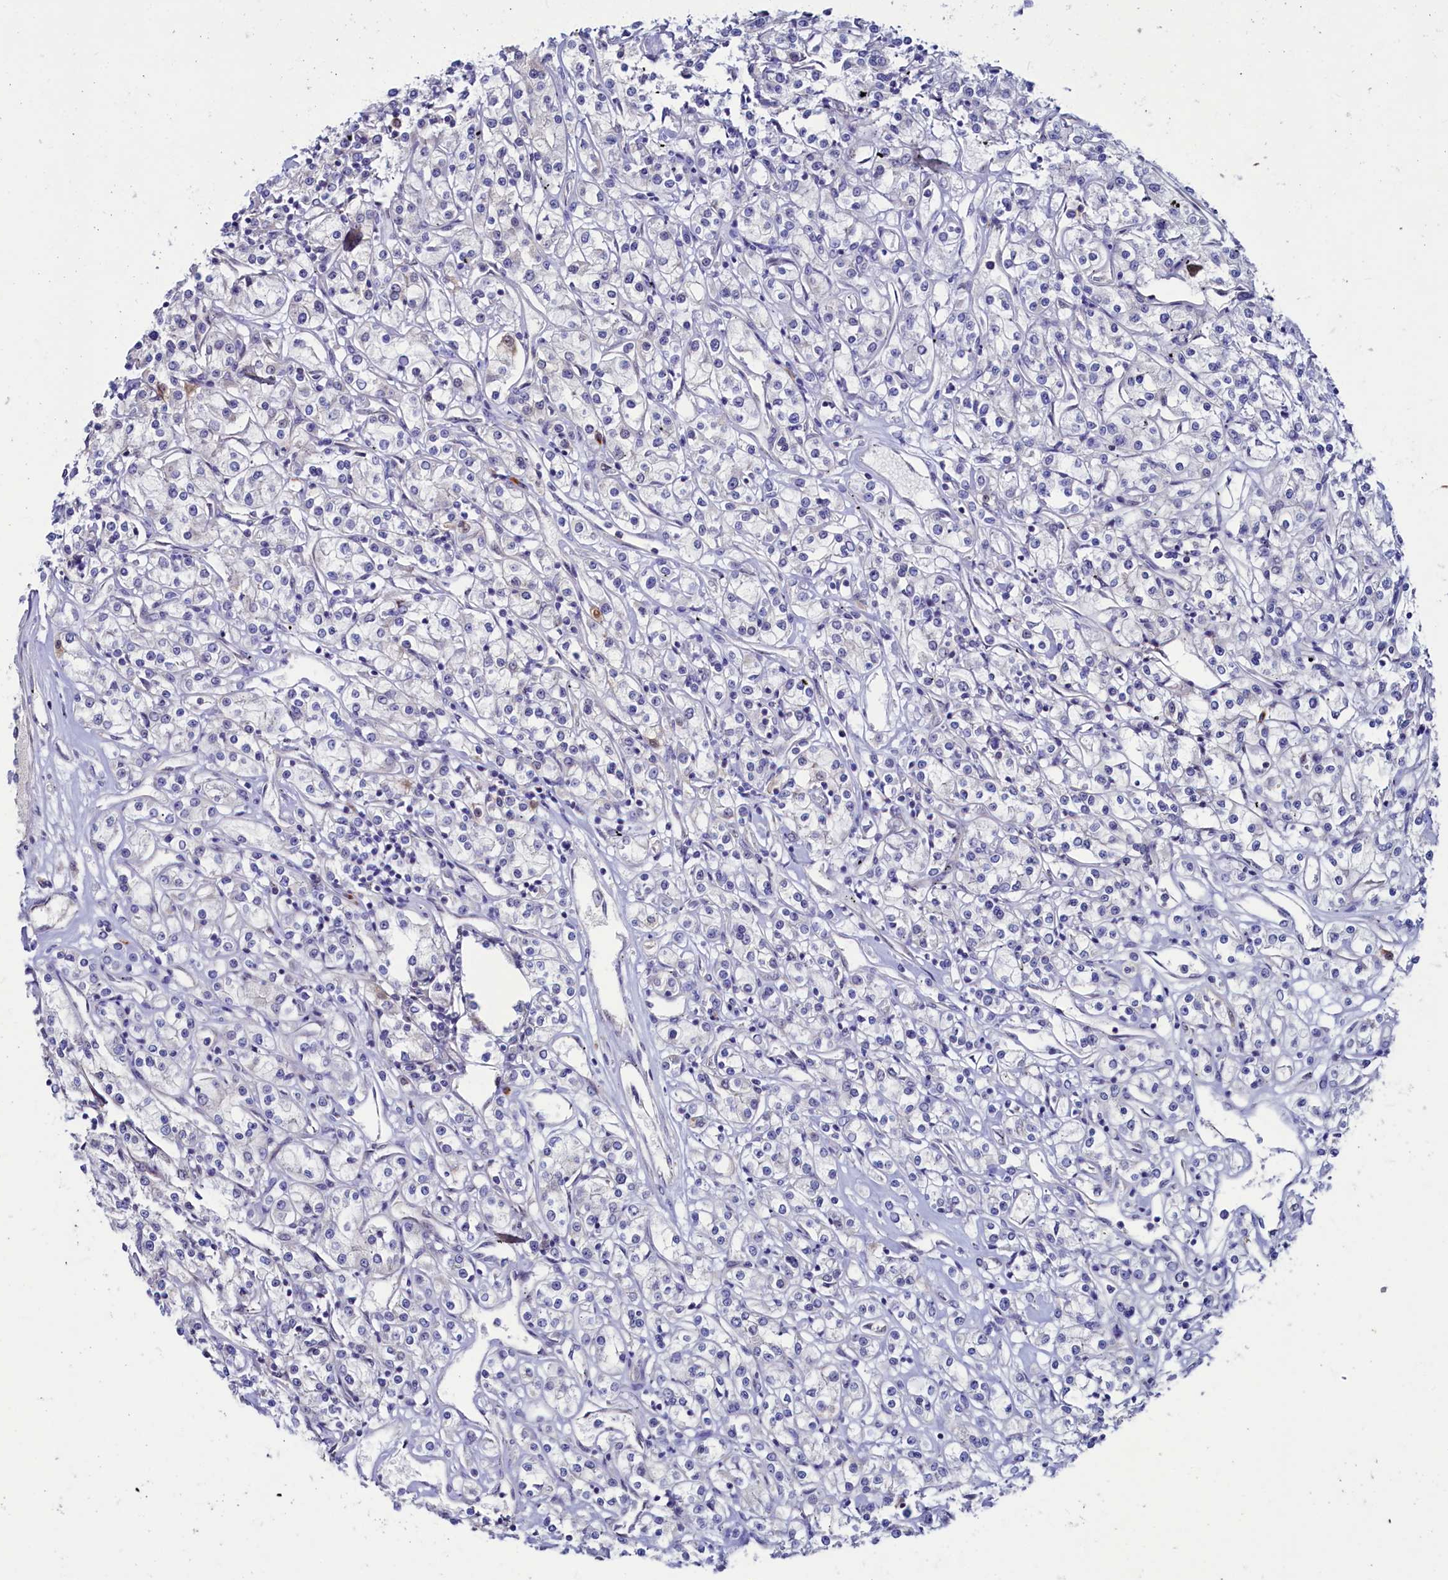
{"staining": {"intensity": "negative", "quantity": "none", "location": "none"}, "tissue": "renal cancer", "cell_type": "Tumor cells", "image_type": "cancer", "snomed": [{"axis": "morphology", "description": "Adenocarcinoma, NOS"}, {"axis": "topography", "description": "Kidney"}], "caption": "This is an immunohistochemistry micrograph of human adenocarcinoma (renal). There is no expression in tumor cells.", "gene": "ASTE1", "patient": {"sex": "female", "age": 59}}